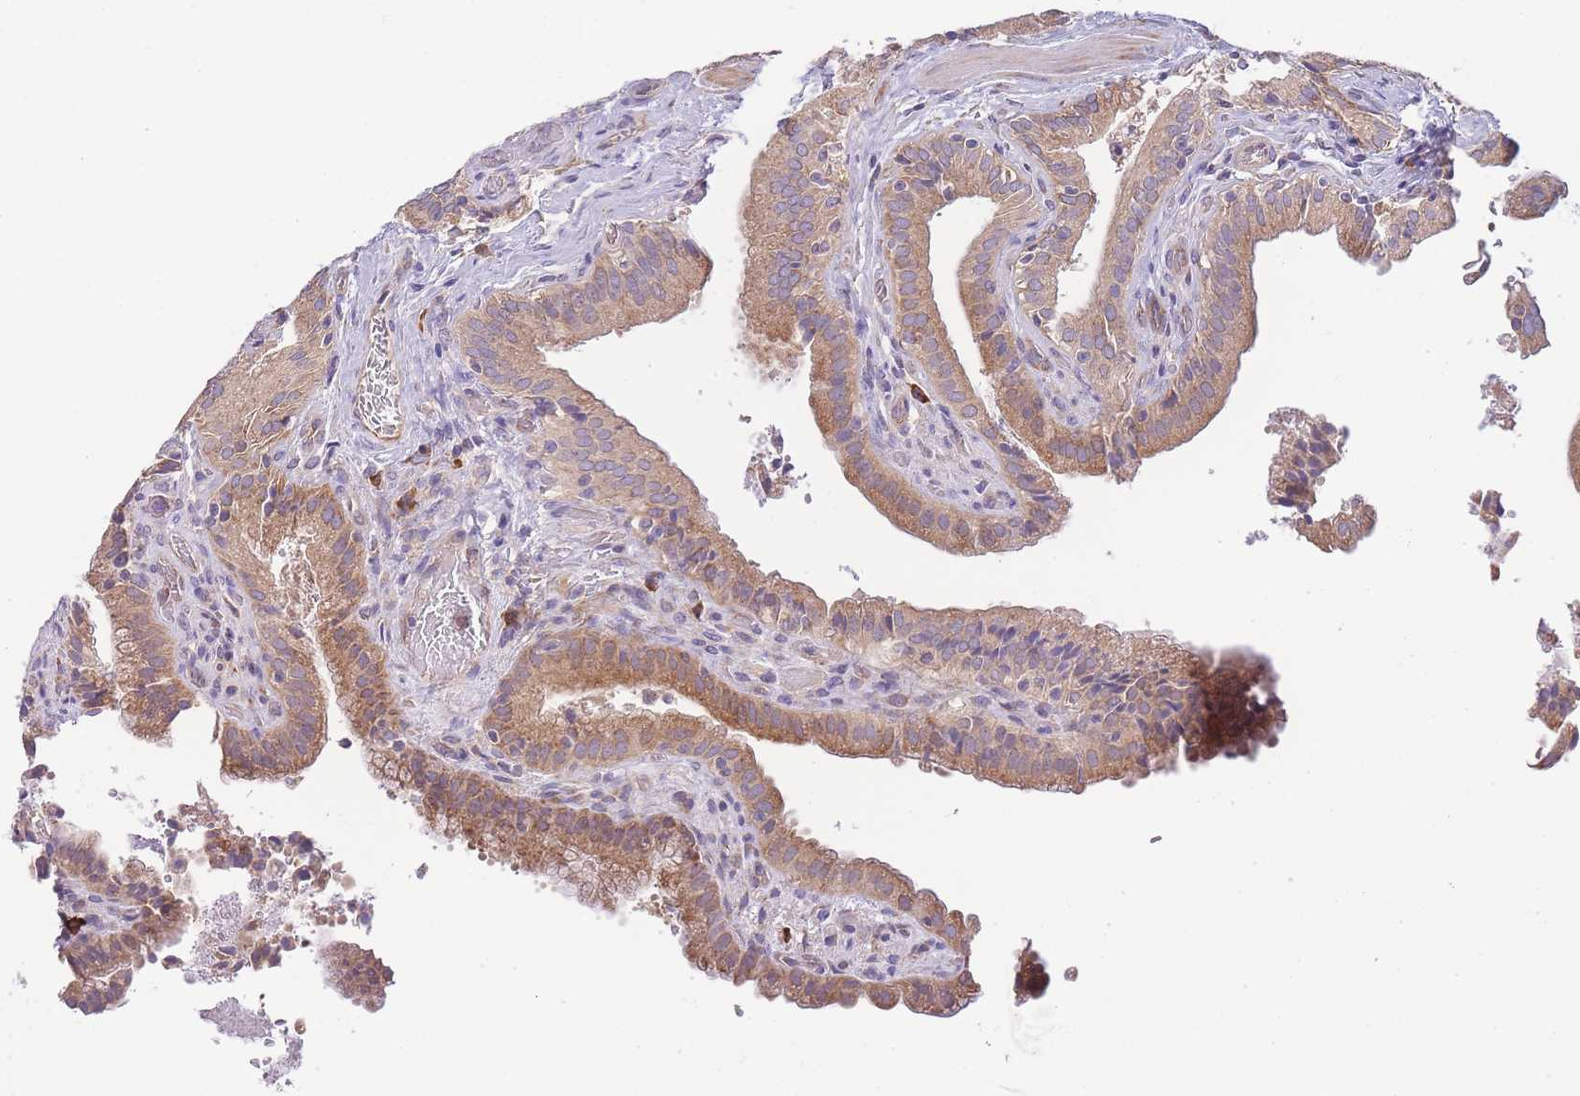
{"staining": {"intensity": "moderate", "quantity": ">75%", "location": "cytoplasmic/membranous"}, "tissue": "gallbladder", "cell_type": "Glandular cells", "image_type": "normal", "snomed": [{"axis": "morphology", "description": "Normal tissue, NOS"}, {"axis": "topography", "description": "Gallbladder"}], "caption": "Brown immunohistochemical staining in benign gallbladder displays moderate cytoplasmic/membranous expression in approximately >75% of glandular cells.", "gene": "BEX1", "patient": {"sex": "male", "age": 24}}